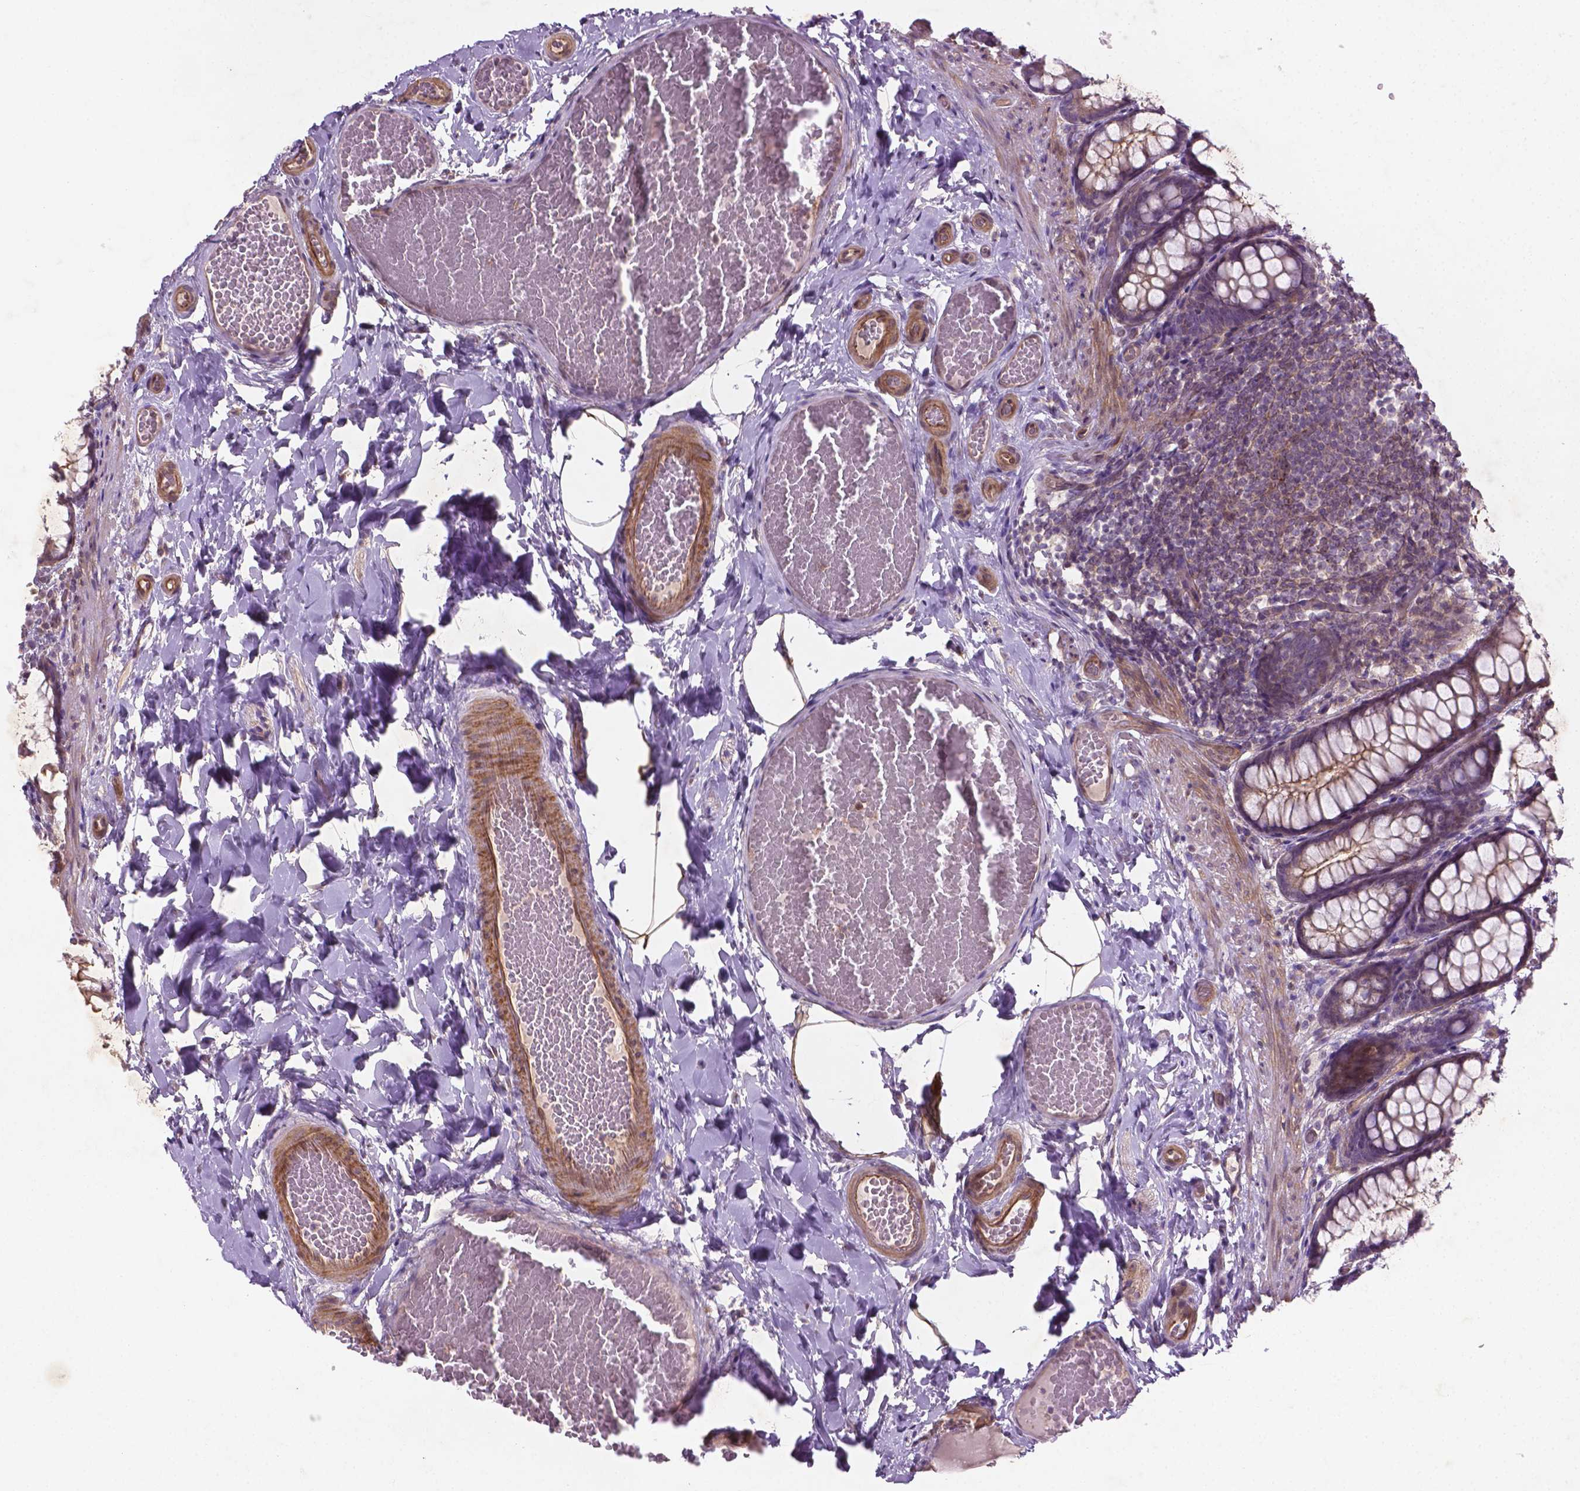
{"staining": {"intensity": "negative", "quantity": "none", "location": "none"}, "tissue": "colon", "cell_type": "Endothelial cells", "image_type": "normal", "snomed": [{"axis": "morphology", "description": "Normal tissue, NOS"}, {"axis": "topography", "description": "Colon"}], "caption": "Immunohistochemistry photomicrograph of normal colon stained for a protein (brown), which exhibits no positivity in endothelial cells.", "gene": "TCHP", "patient": {"sex": "male", "age": 47}}